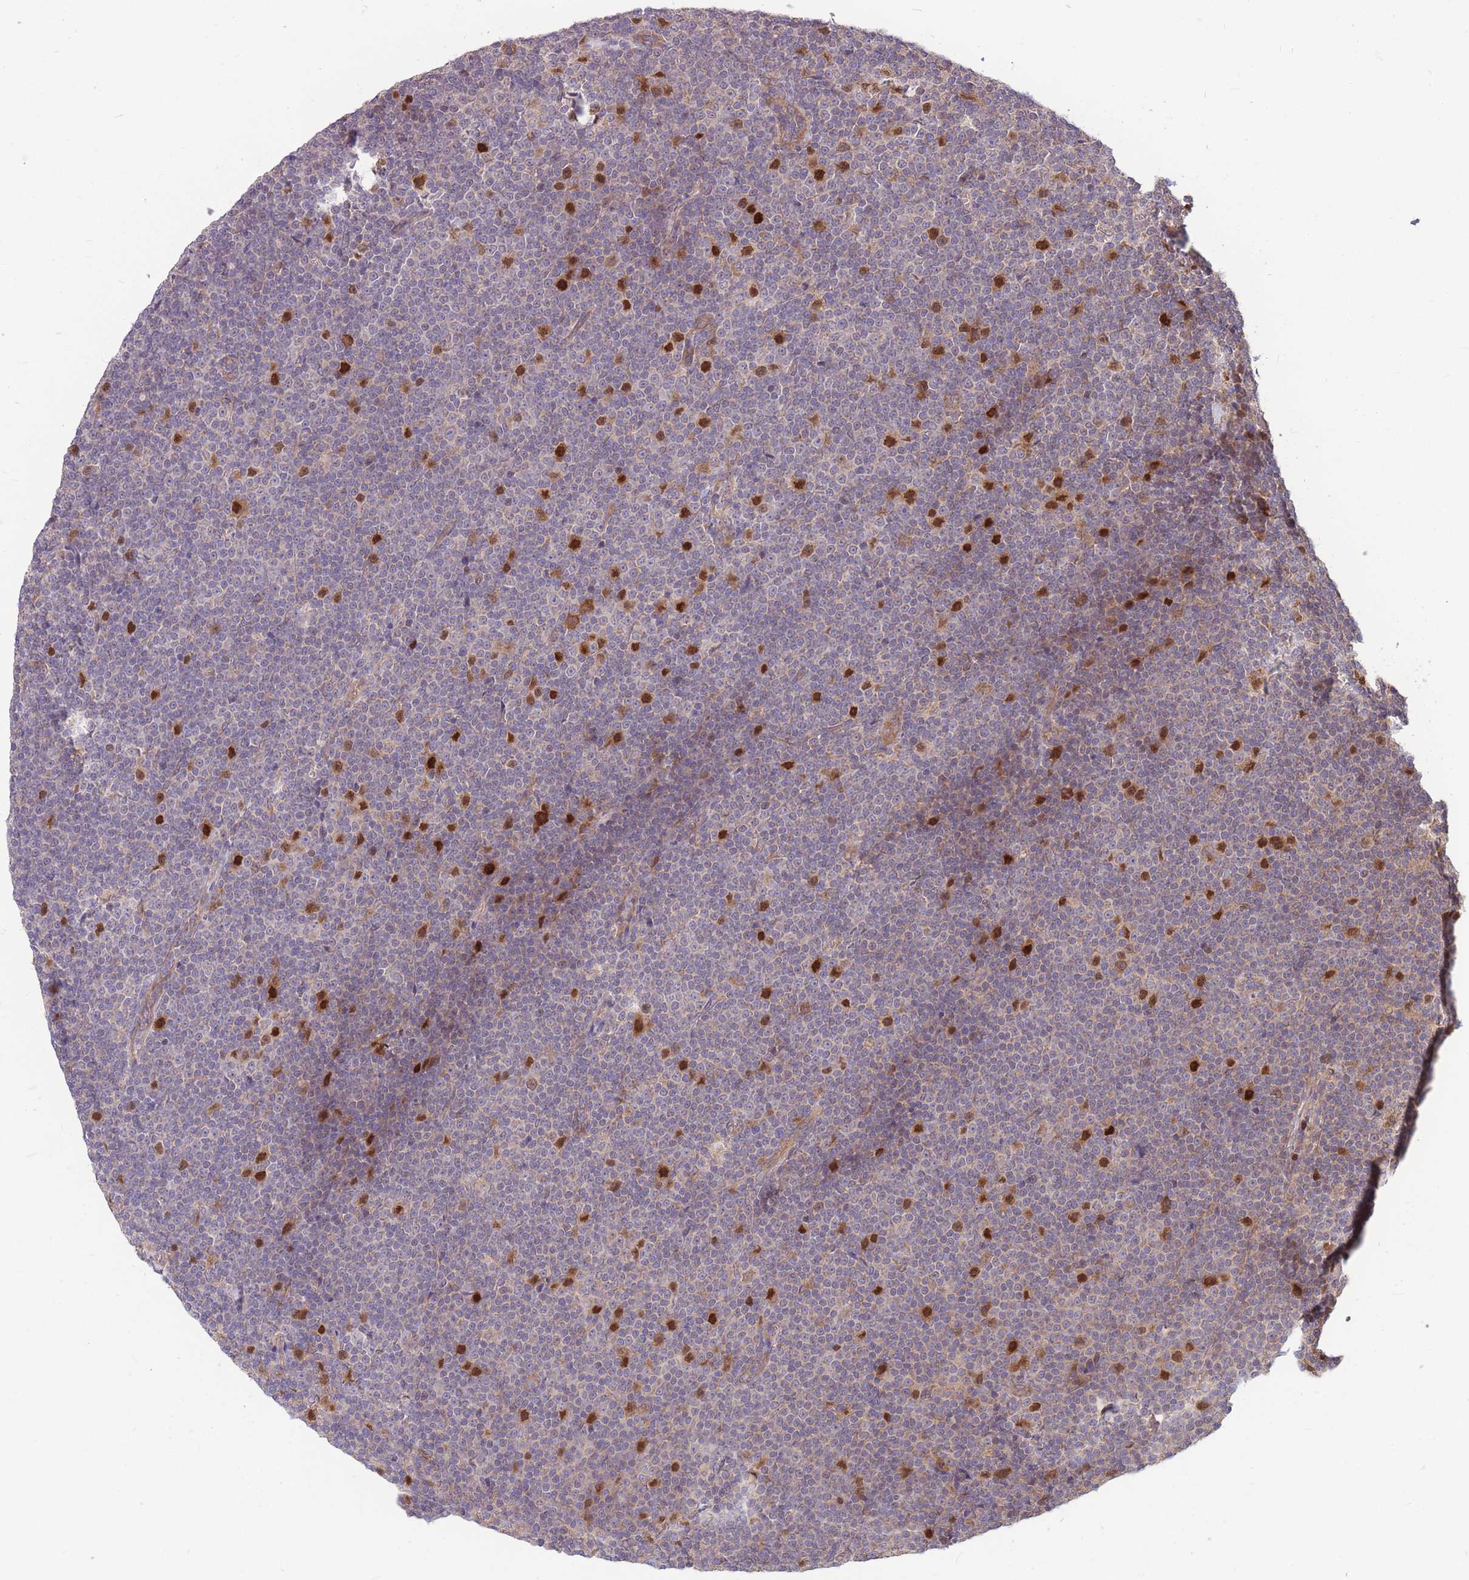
{"staining": {"intensity": "strong", "quantity": "<25%", "location": "nuclear"}, "tissue": "lymphoma", "cell_type": "Tumor cells", "image_type": "cancer", "snomed": [{"axis": "morphology", "description": "Malignant lymphoma, non-Hodgkin's type, Low grade"}, {"axis": "topography", "description": "Lymph node"}], "caption": "Immunohistochemistry (IHC) micrograph of malignant lymphoma, non-Hodgkin's type (low-grade) stained for a protein (brown), which demonstrates medium levels of strong nuclear positivity in approximately <25% of tumor cells.", "gene": "GMNN", "patient": {"sex": "female", "age": 67}}